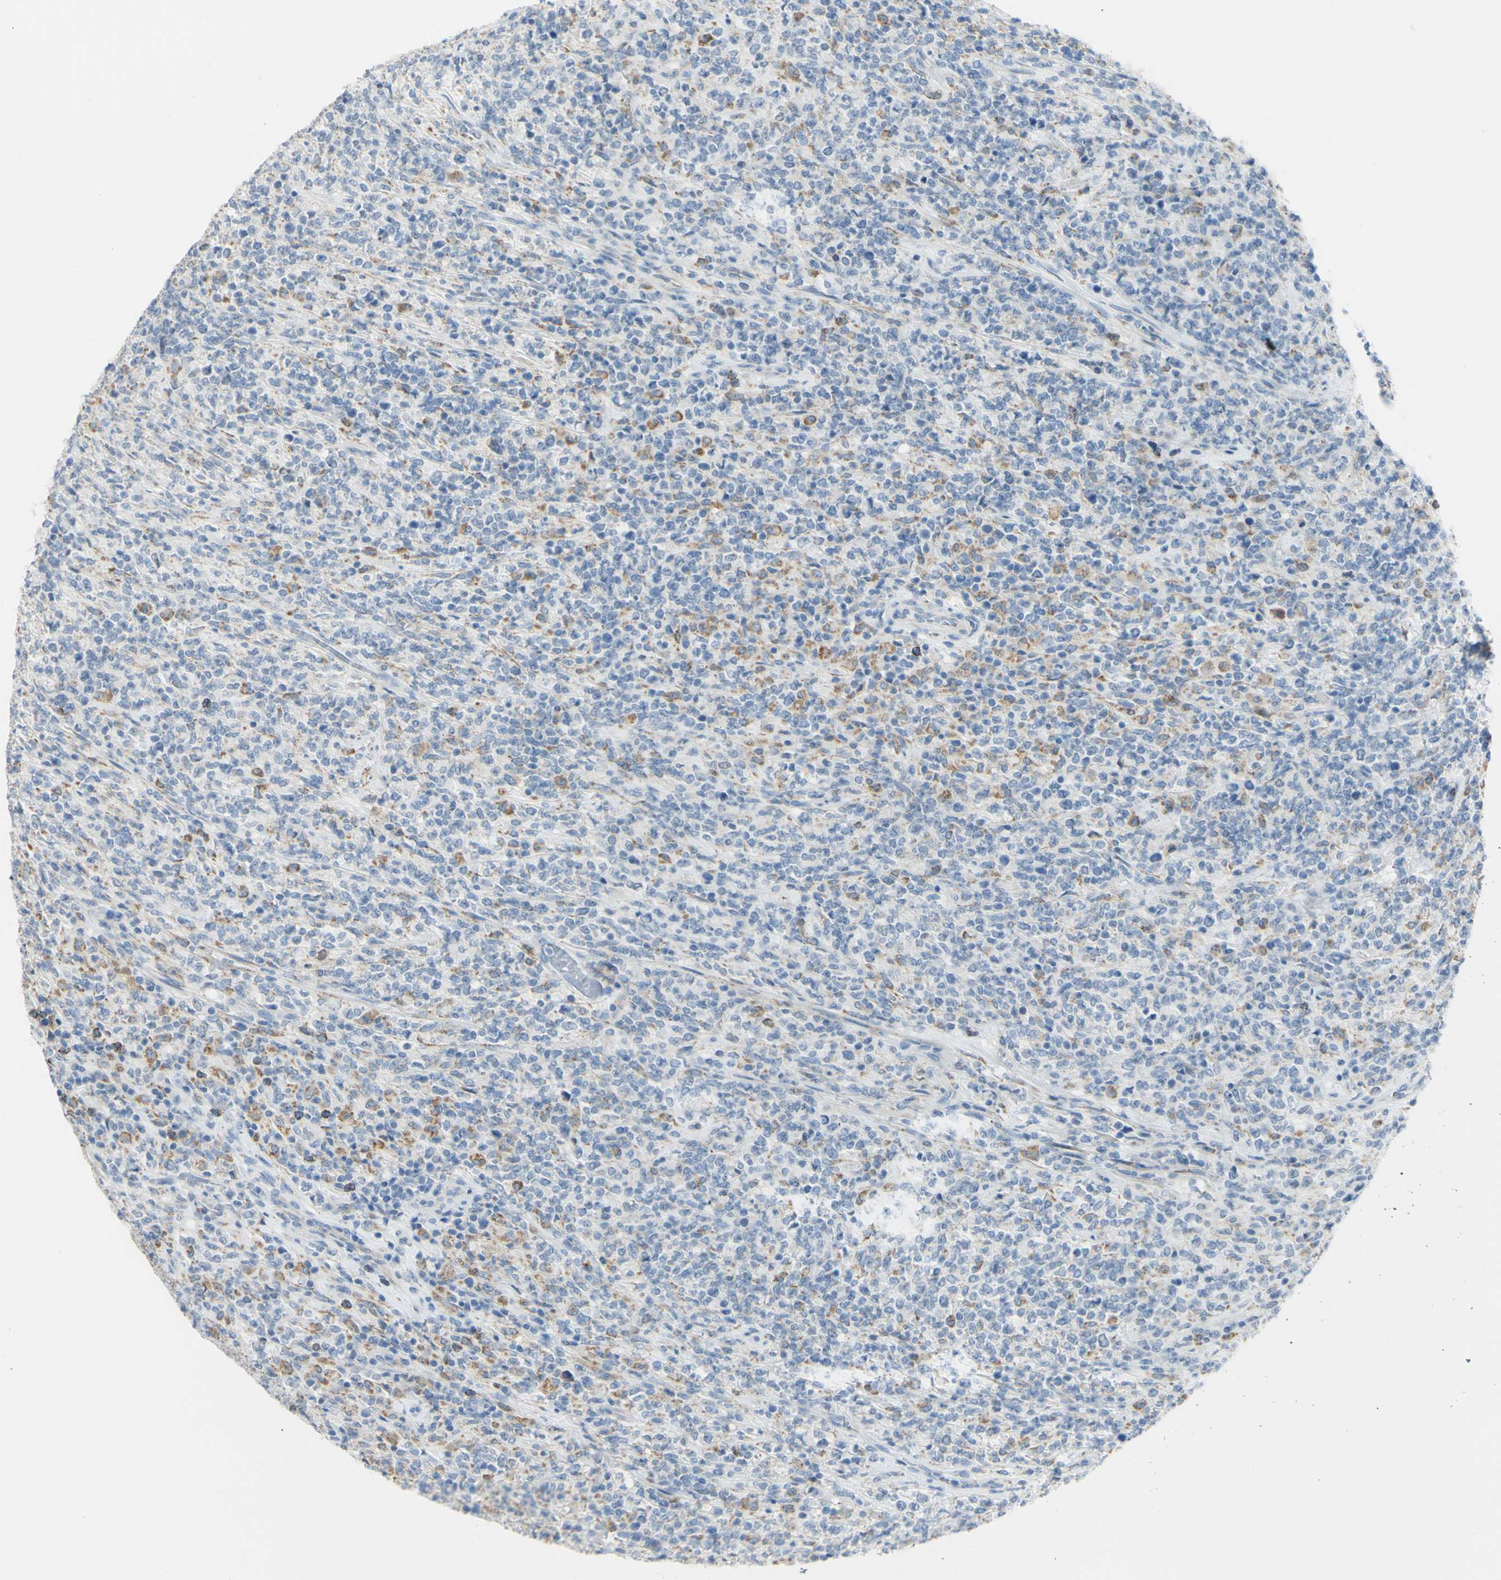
{"staining": {"intensity": "weak", "quantity": "<25%", "location": "cytoplasmic/membranous"}, "tissue": "lymphoma", "cell_type": "Tumor cells", "image_type": "cancer", "snomed": [{"axis": "morphology", "description": "Malignant lymphoma, non-Hodgkin's type, High grade"}, {"axis": "topography", "description": "Soft tissue"}], "caption": "This is an immunohistochemistry image of human lymphoma. There is no staining in tumor cells.", "gene": "TSPAN1", "patient": {"sex": "male", "age": 18}}